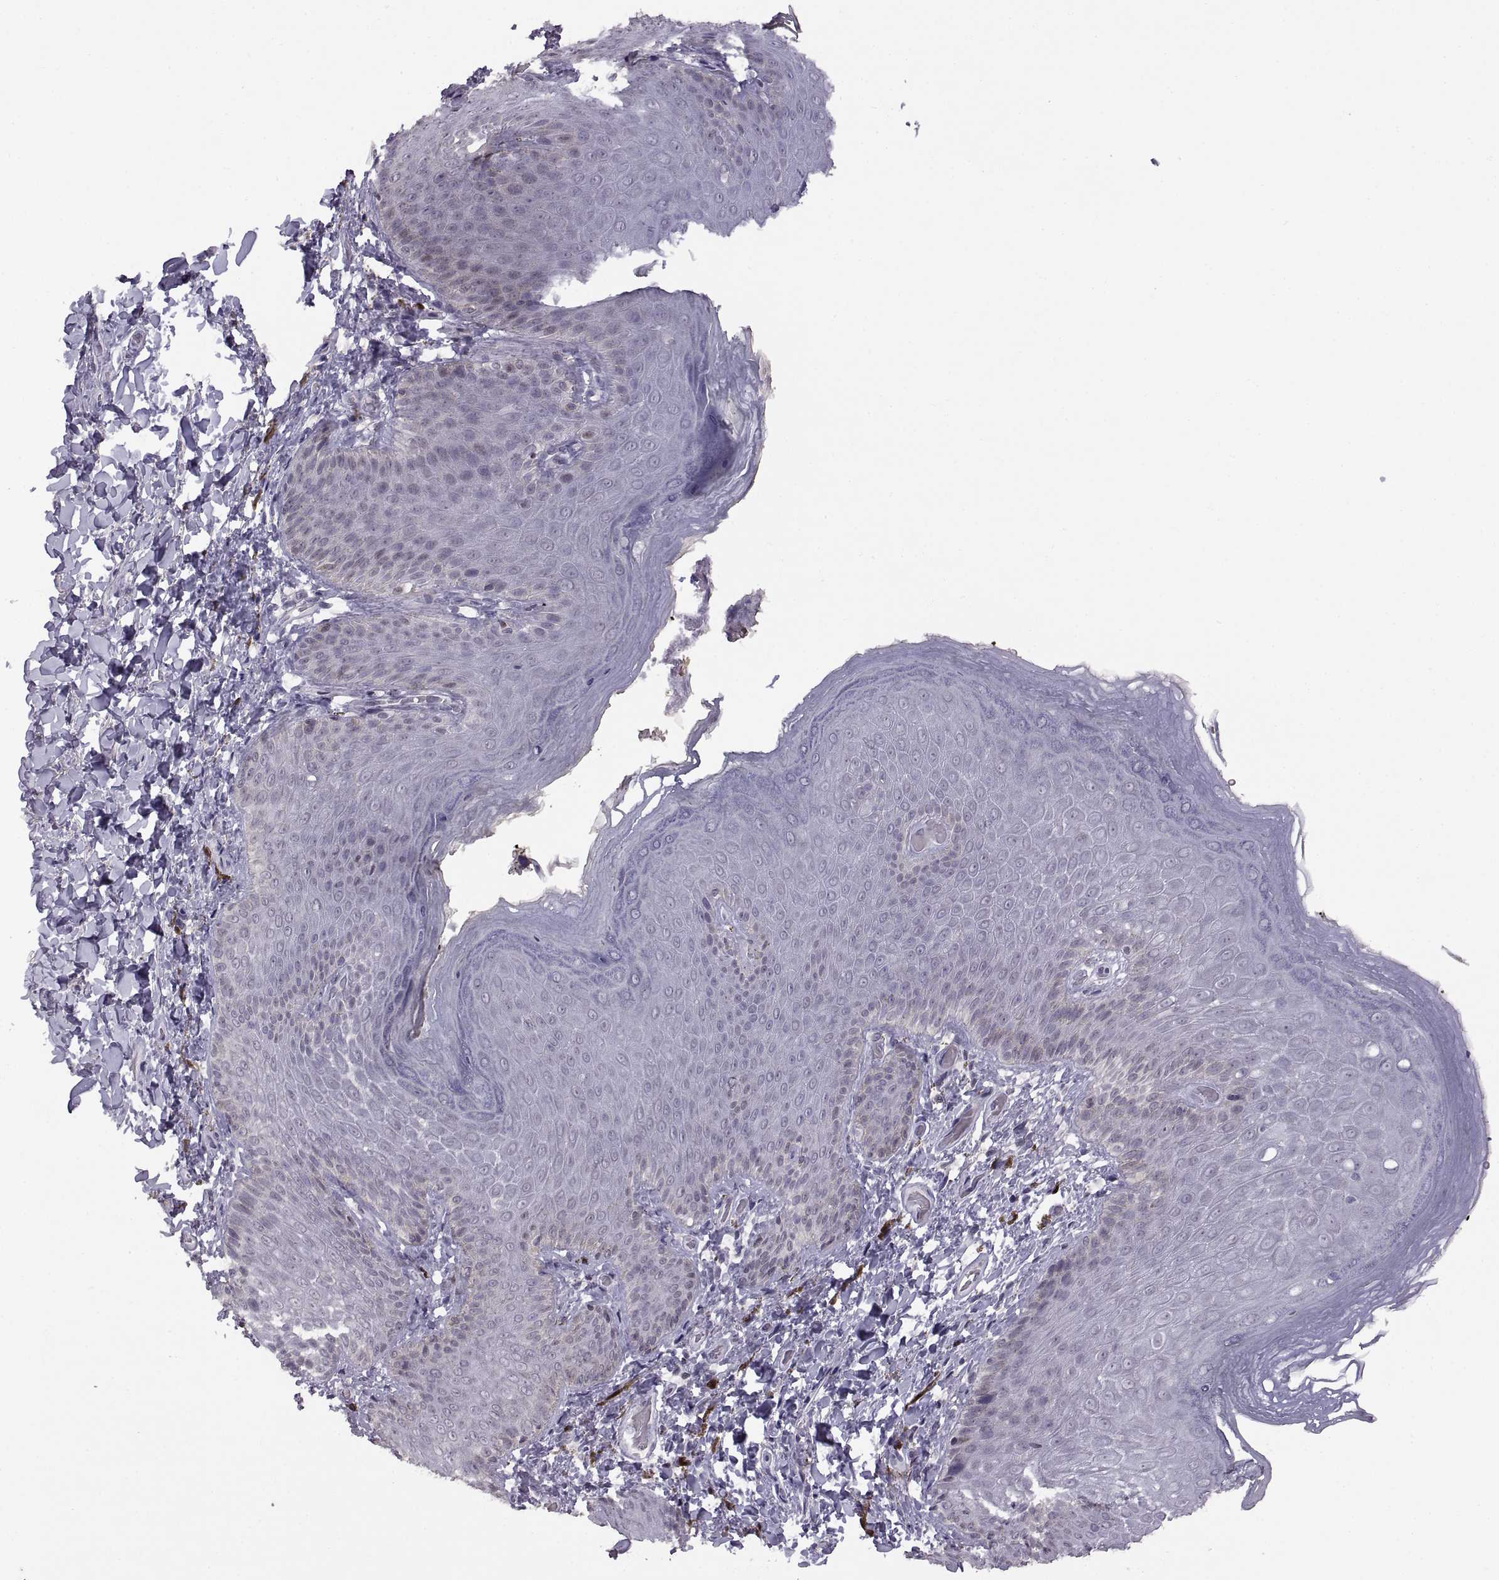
{"staining": {"intensity": "negative", "quantity": "none", "location": "none"}, "tissue": "skin", "cell_type": "Epidermal cells", "image_type": "normal", "snomed": [{"axis": "morphology", "description": "Normal tissue, NOS"}, {"axis": "topography", "description": "Anal"}], "caption": "Immunohistochemical staining of benign skin reveals no significant expression in epidermal cells. (Stains: DAB (3,3'-diaminobenzidine) immunohistochemistry with hematoxylin counter stain, Microscopy: brightfield microscopy at high magnification).", "gene": "NEK2", "patient": {"sex": "male", "age": 53}}